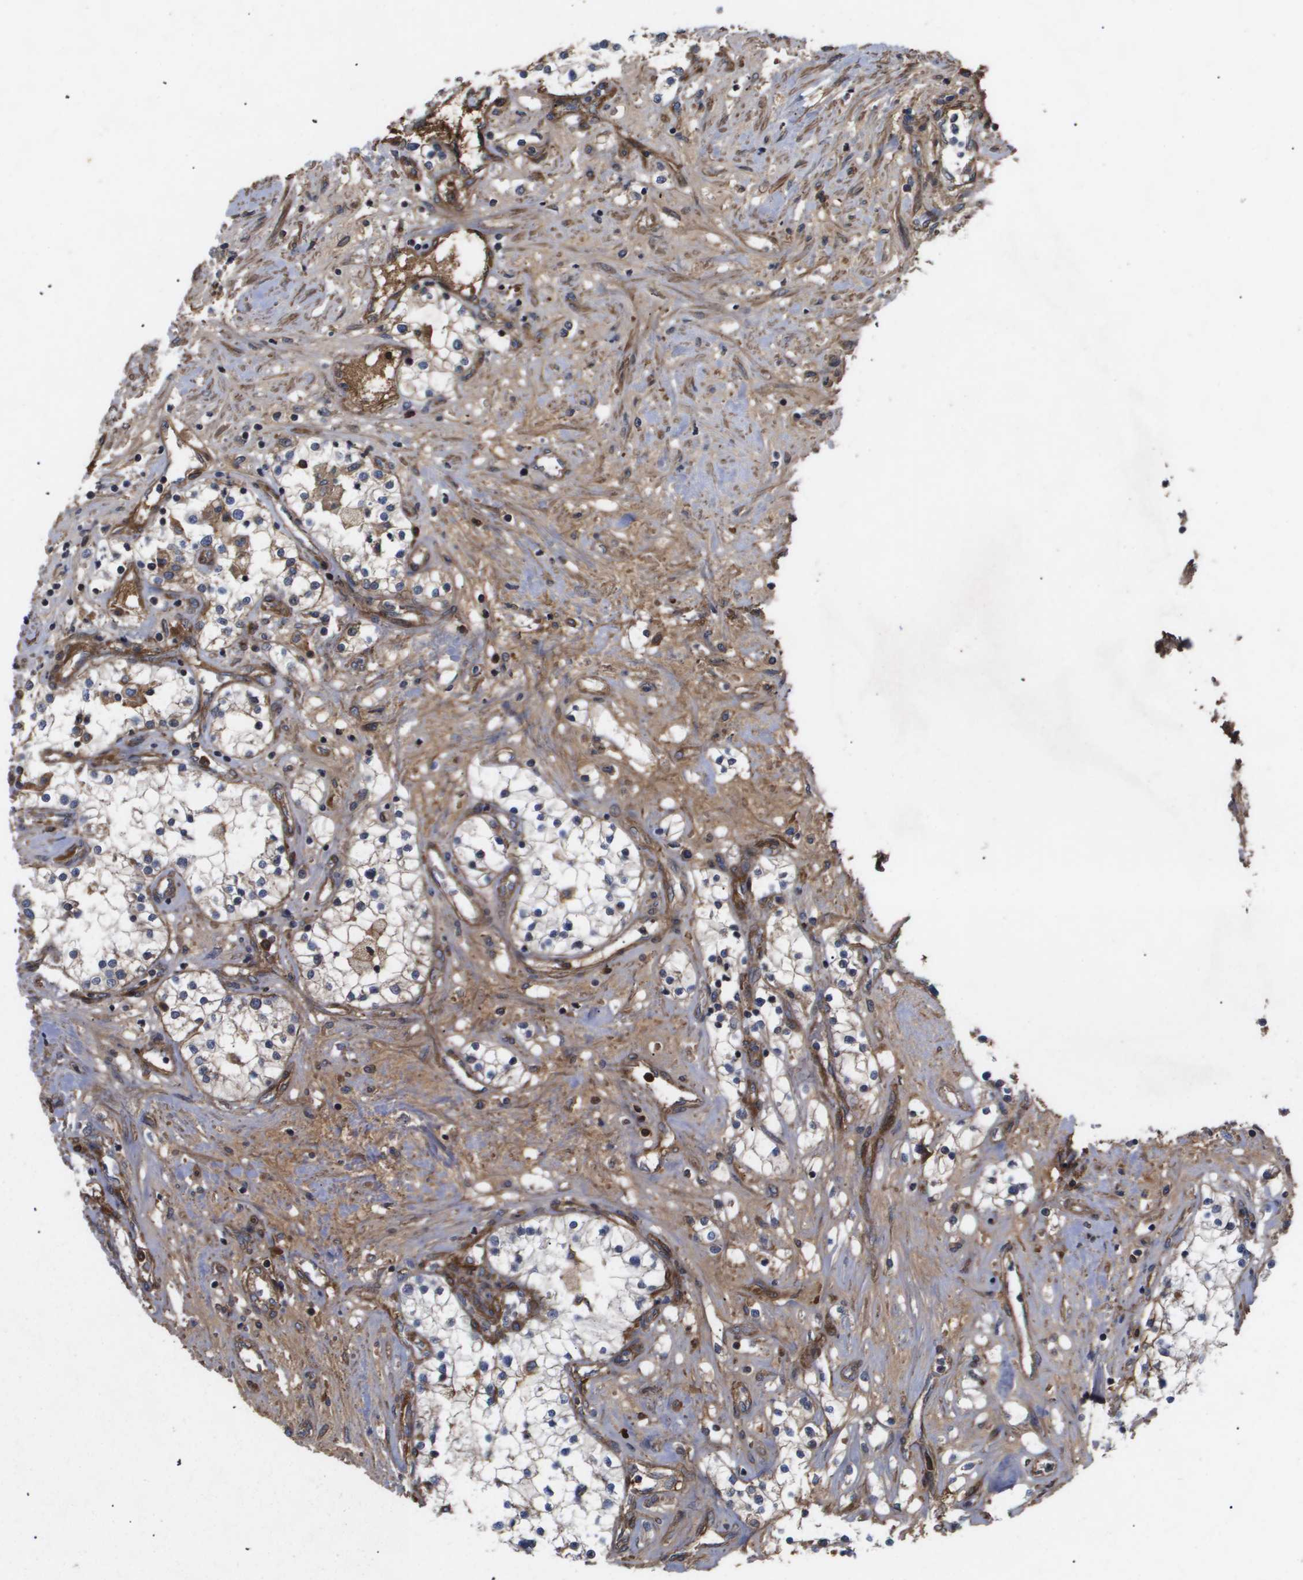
{"staining": {"intensity": "weak", "quantity": "<25%", "location": "cytoplasmic/membranous"}, "tissue": "renal cancer", "cell_type": "Tumor cells", "image_type": "cancer", "snomed": [{"axis": "morphology", "description": "Adenocarcinoma, NOS"}, {"axis": "topography", "description": "Kidney"}], "caption": "Renal cancer stained for a protein using immunohistochemistry shows no expression tumor cells.", "gene": "TNS1", "patient": {"sex": "male", "age": 68}}